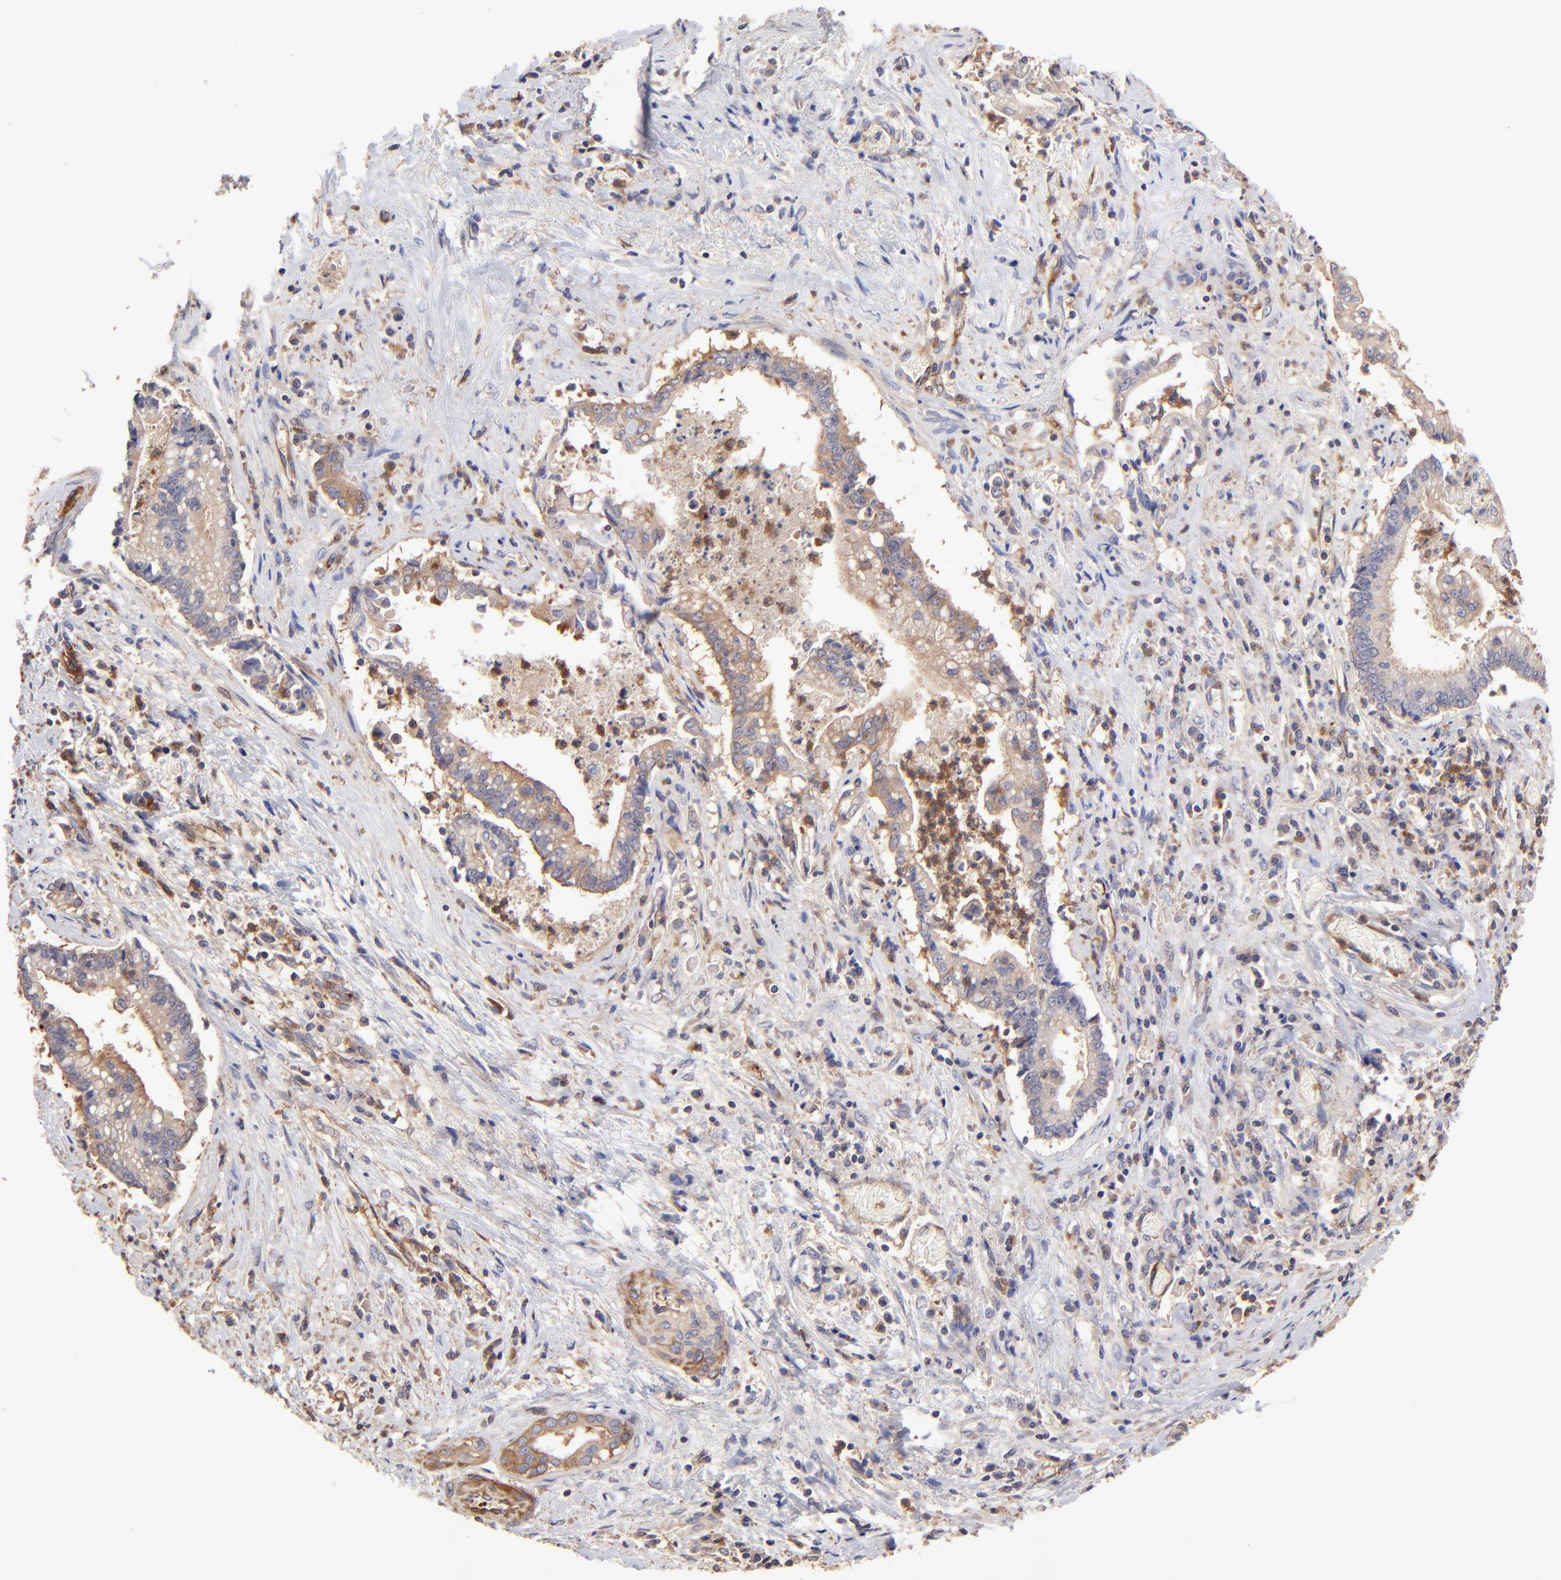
{"staining": {"intensity": "moderate", "quantity": "25%-75%", "location": "cytoplasmic/membranous"}, "tissue": "liver cancer", "cell_type": "Tumor cells", "image_type": "cancer", "snomed": [{"axis": "morphology", "description": "Cholangiocarcinoma"}, {"axis": "topography", "description": "Liver"}], "caption": "Brown immunohistochemical staining in human liver cholangiocarcinoma exhibits moderate cytoplasmic/membranous staining in about 25%-75% of tumor cells. (DAB (3,3'-diaminobenzidine) = brown stain, brightfield microscopy at high magnification).", "gene": "ASB7", "patient": {"sex": "male", "age": 57}}